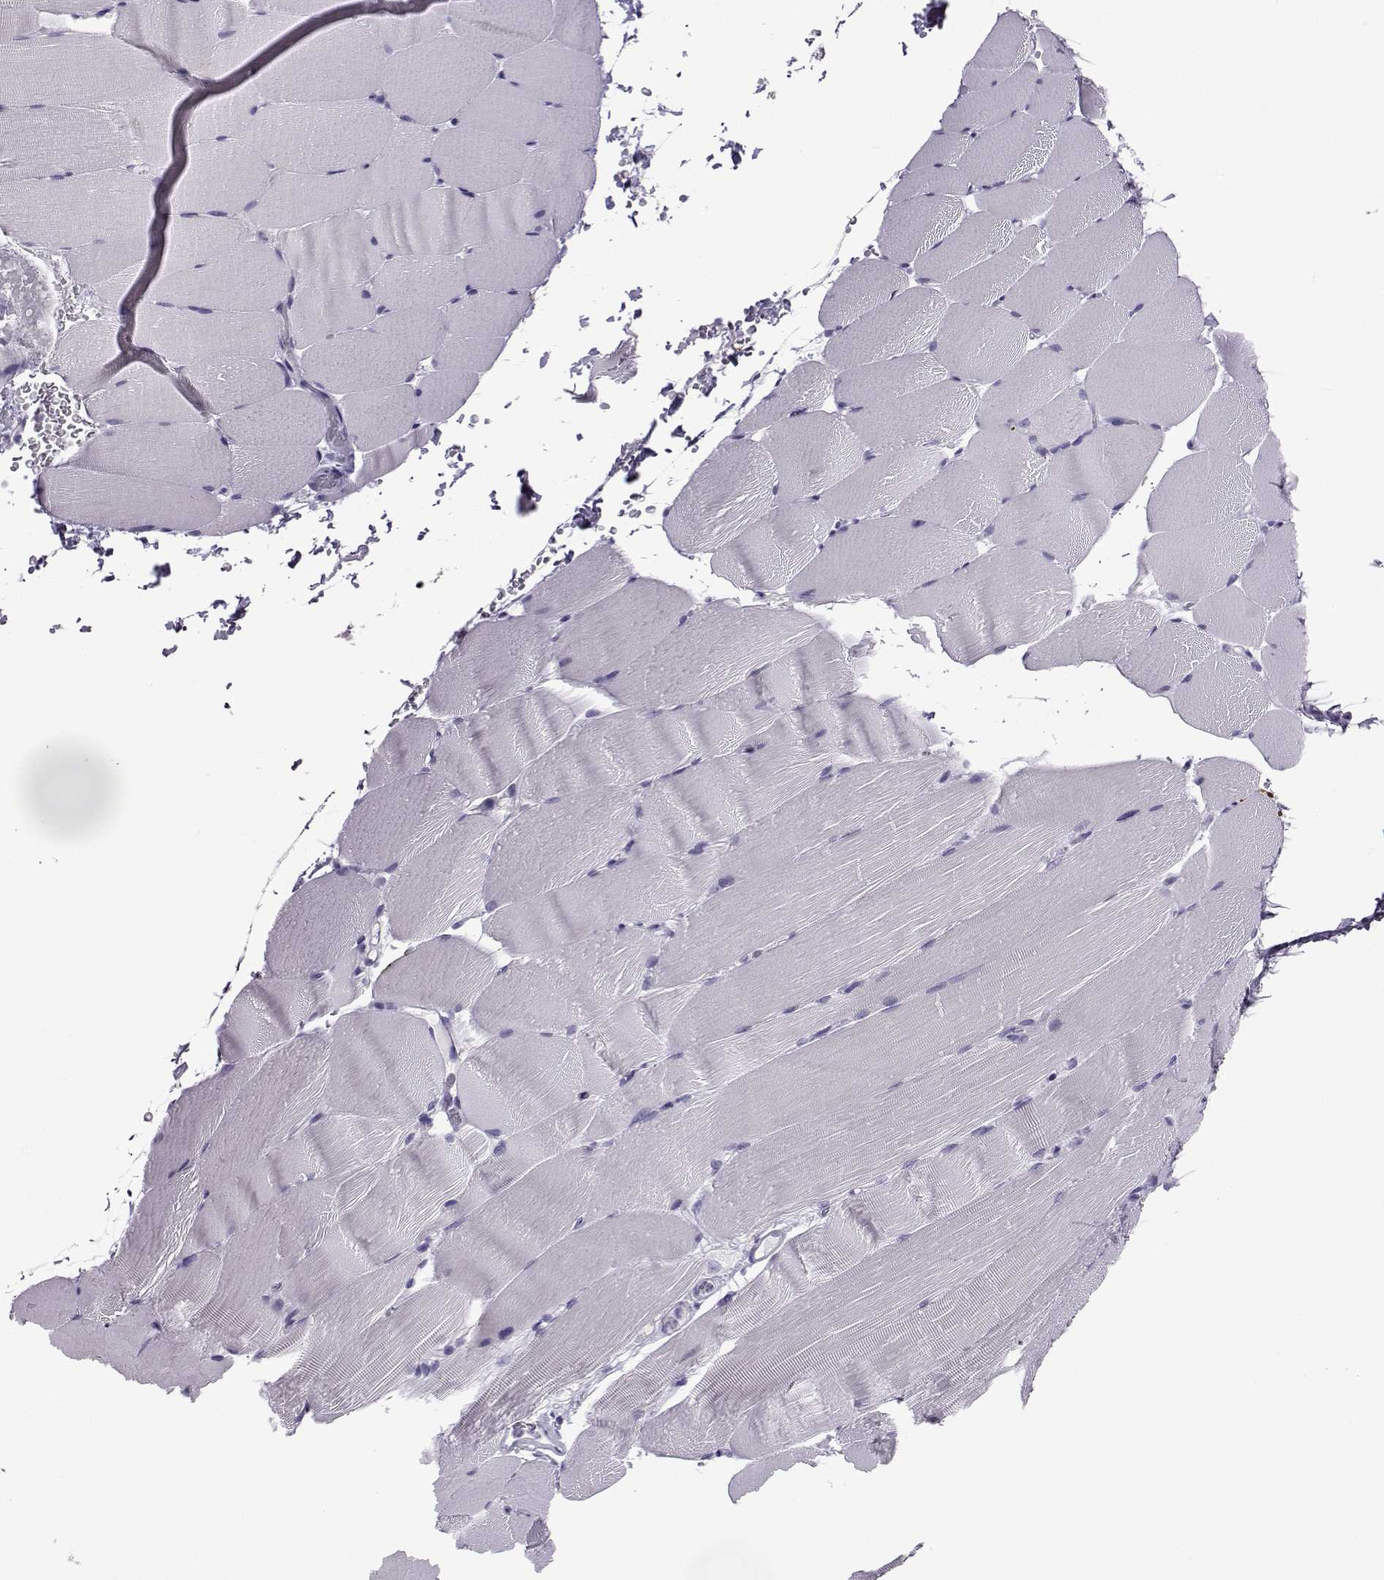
{"staining": {"intensity": "negative", "quantity": "none", "location": "none"}, "tissue": "skeletal muscle", "cell_type": "Myocytes", "image_type": "normal", "snomed": [{"axis": "morphology", "description": "Normal tissue, NOS"}, {"axis": "topography", "description": "Skeletal muscle"}], "caption": "IHC of benign skeletal muscle shows no positivity in myocytes. (Immunohistochemistry, brightfield microscopy, high magnification).", "gene": "OIP5", "patient": {"sex": "female", "age": 37}}